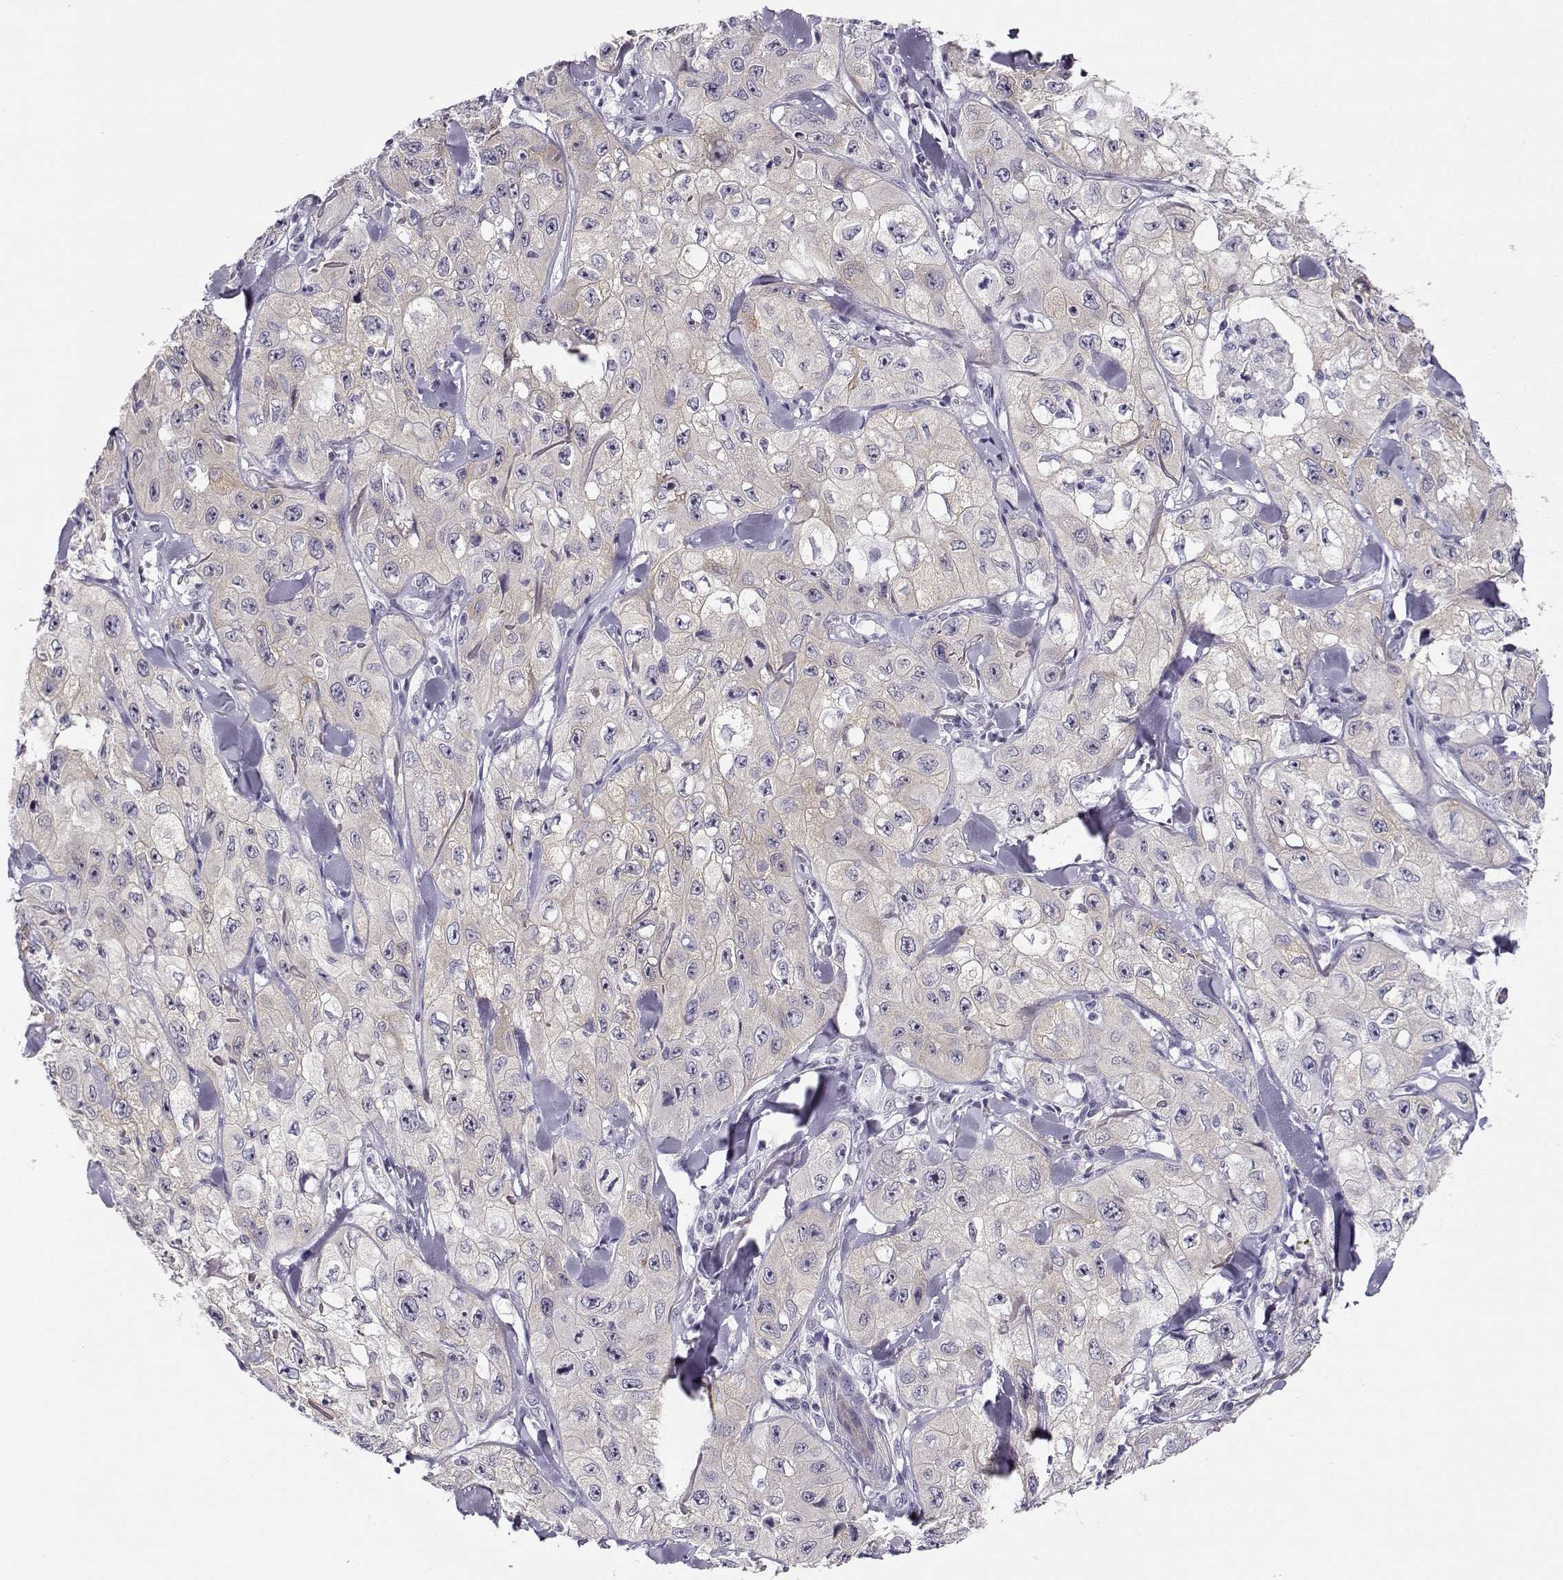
{"staining": {"intensity": "negative", "quantity": "none", "location": "none"}, "tissue": "skin cancer", "cell_type": "Tumor cells", "image_type": "cancer", "snomed": [{"axis": "morphology", "description": "Squamous cell carcinoma, NOS"}, {"axis": "topography", "description": "Skin"}, {"axis": "topography", "description": "Subcutis"}], "caption": "This is a photomicrograph of immunohistochemistry staining of skin cancer (squamous cell carcinoma), which shows no expression in tumor cells.", "gene": "CRX", "patient": {"sex": "male", "age": 73}}